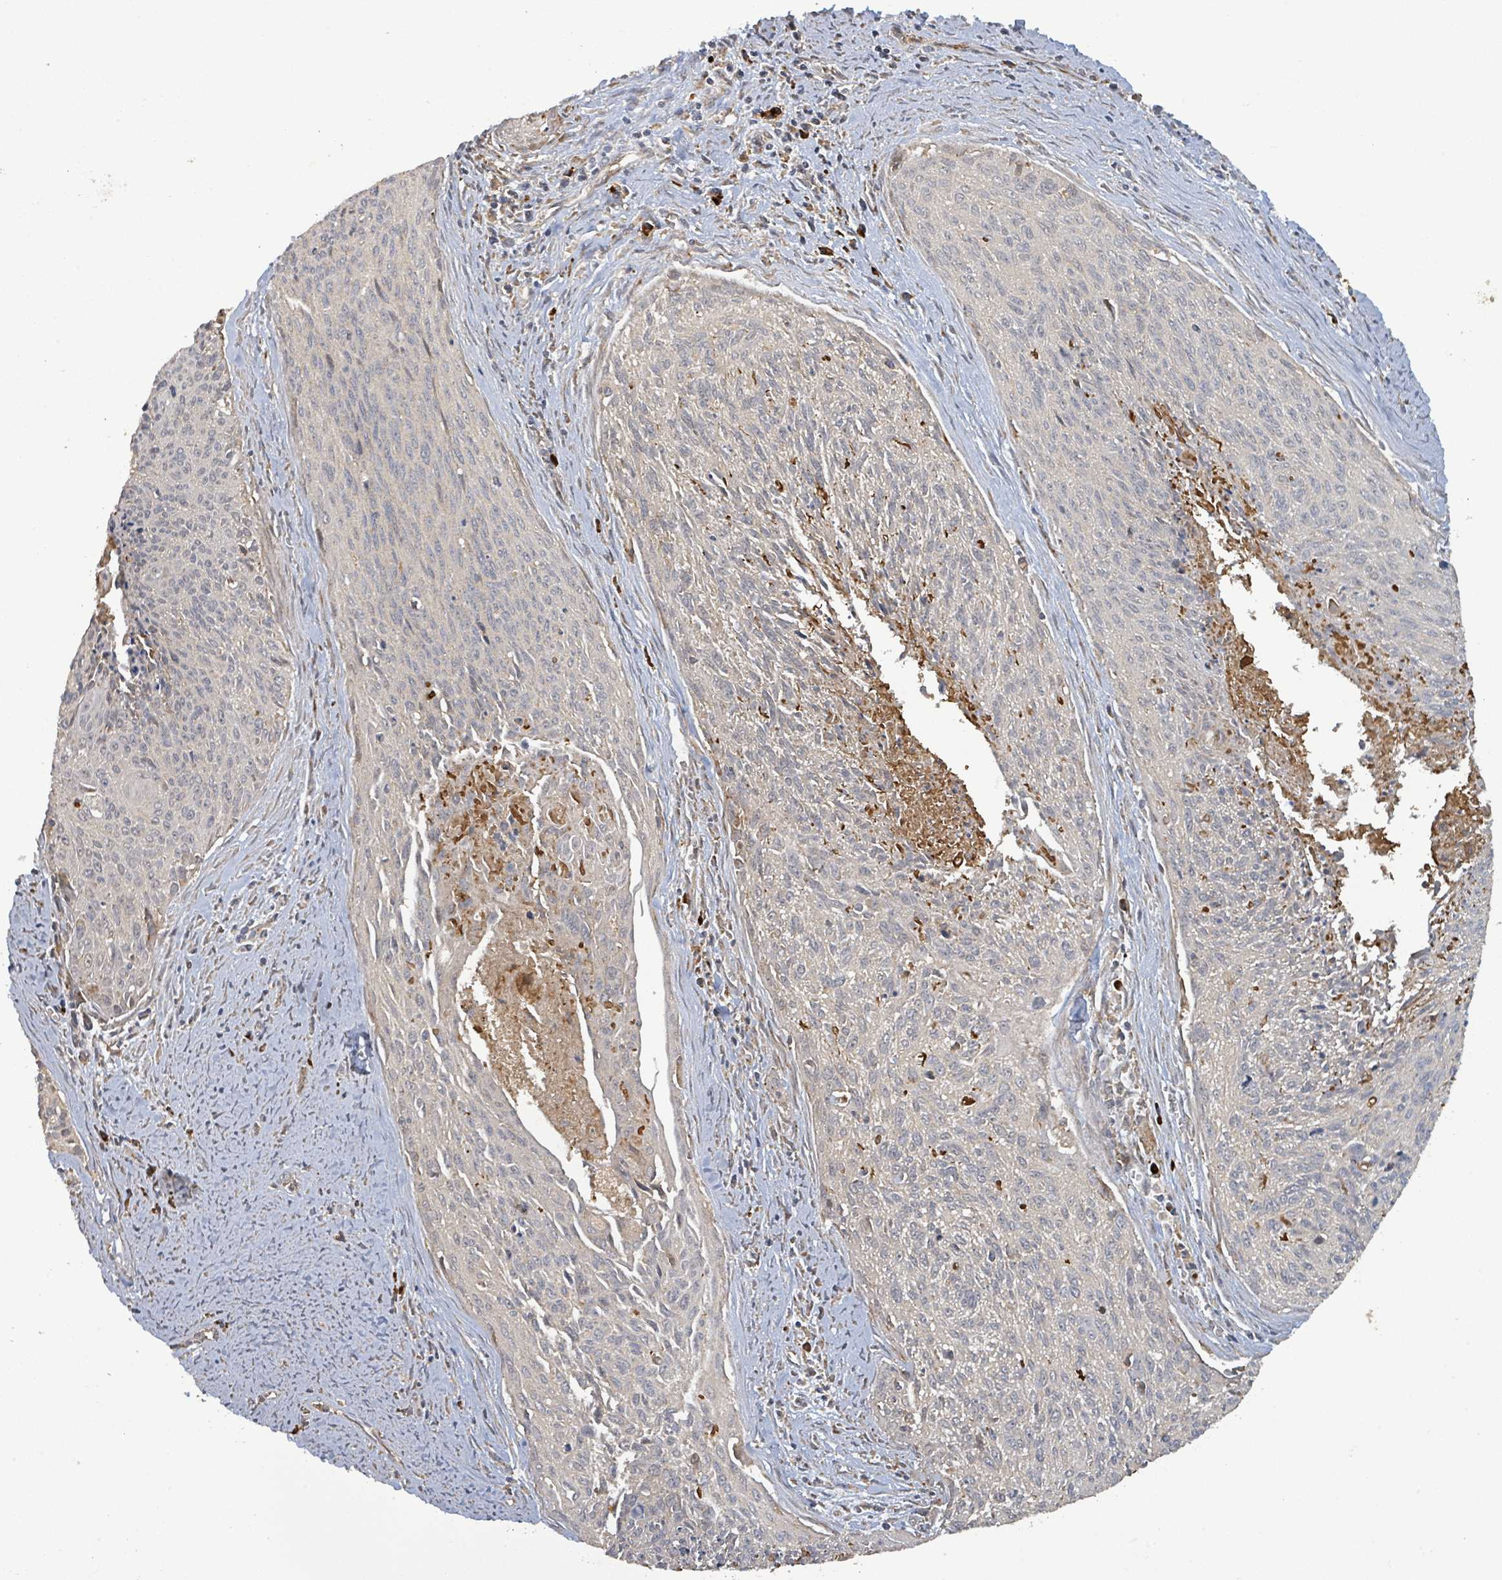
{"staining": {"intensity": "negative", "quantity": "none", "location": "none"}, "tissue": "cervical cancer", "cell_type": "Tumor cells", "image_type": "cancer", "snomed": [{"axis": "morphology", "description": "Squamous cell carcinoma, NOS"}, {"axis": "topography", "description": "Cervix"}], "caption": "Immunohistochemistry (IHC) photomicrograph of neoplastic tissue: human squamous cell carcinoma (cervical) stained with DAB (3,3'-diaminobenzidine) exhibits no significant protein staining in tumor cells.", "gene": "STARD4", "patient": {"sex": "female", "age": 55}}